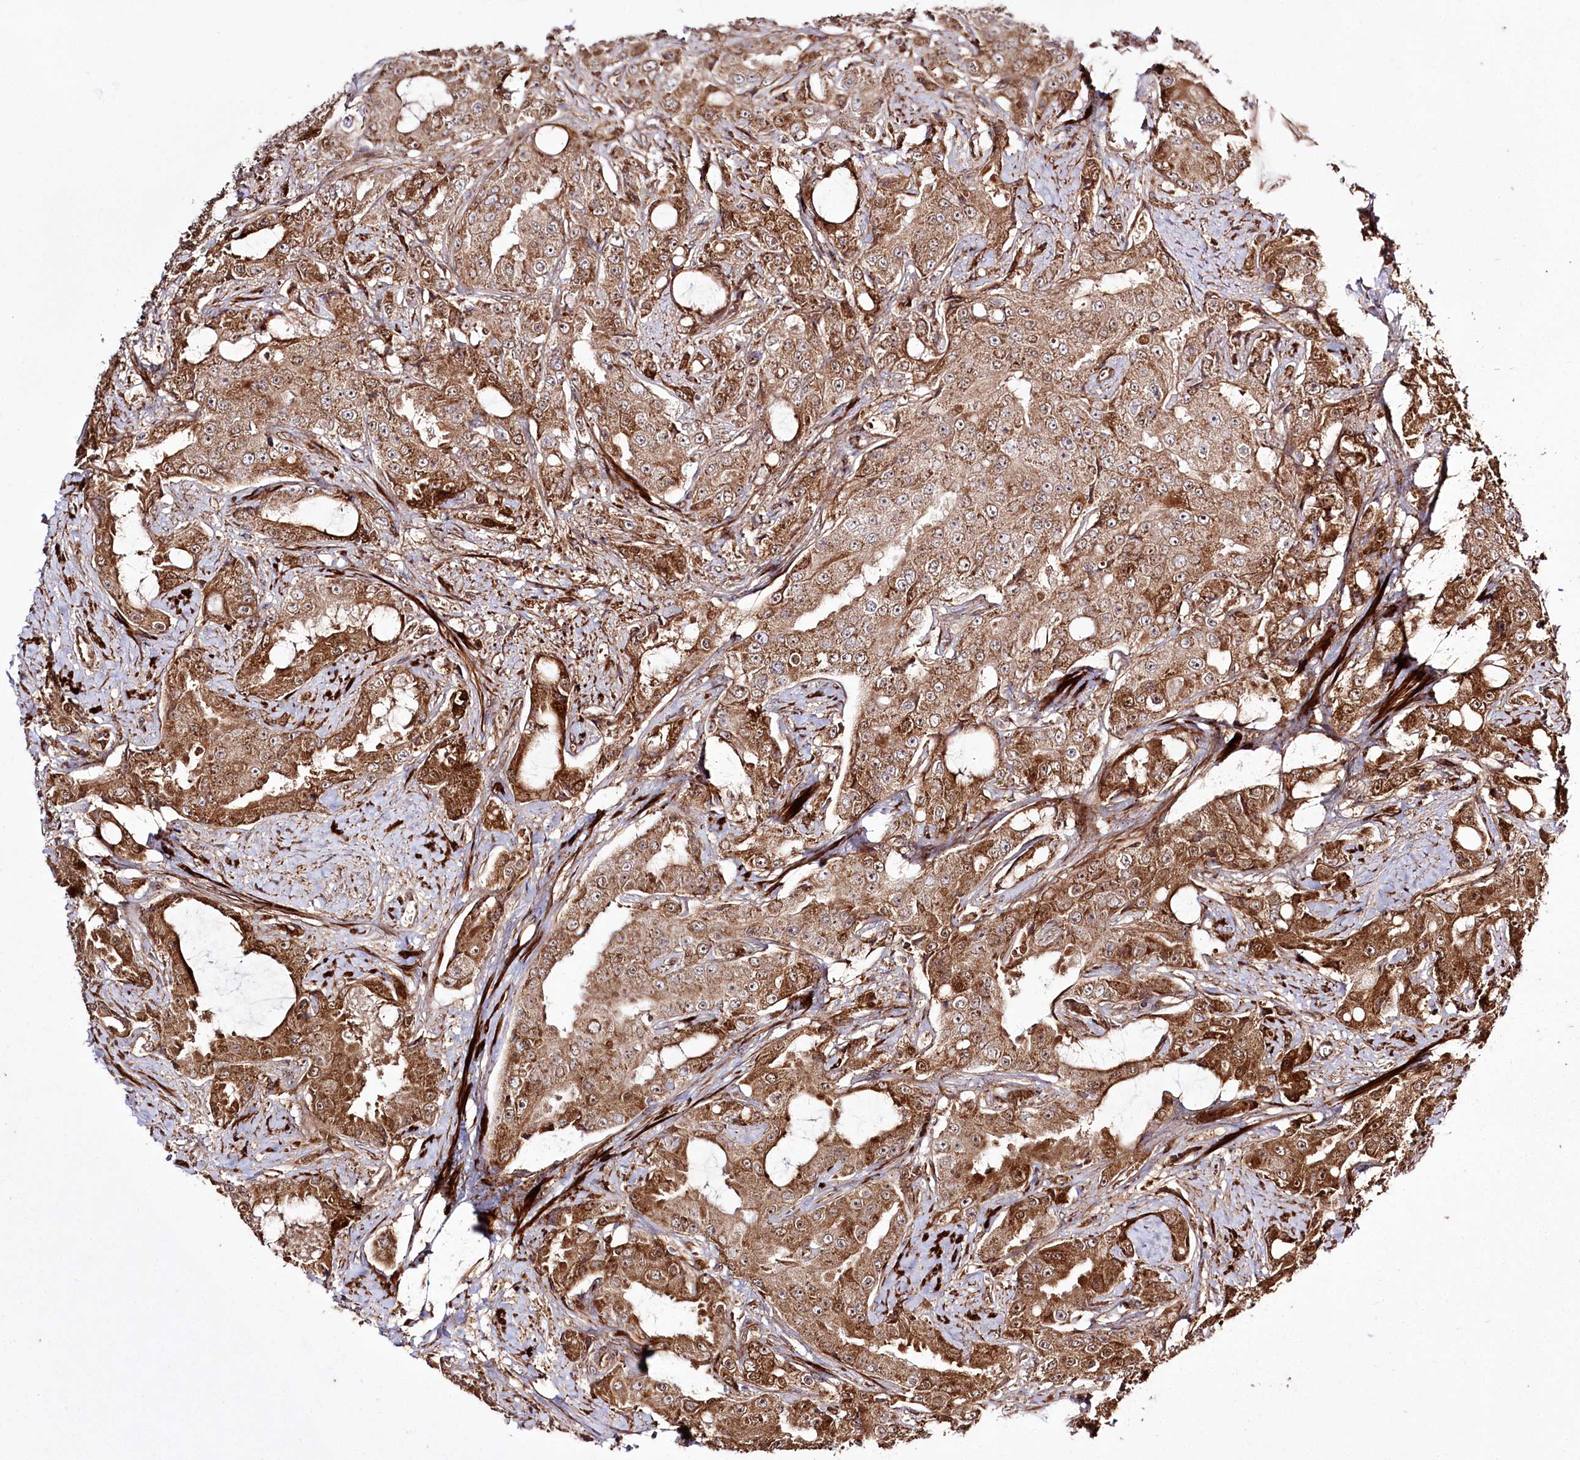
{"staining": {"intensity": "moderate", "quantity": ">75%", "location": "cytoplasmic/membranous"}, "tissue": "prostate cancer", "cell_type": "Tumor cells", "image_type": "cancer", "snomed": [{"axis": "morphology", "description": "Adenocarcinoma, High grade"}, {"axis": "topography", "description": "Prostate"}], "caption": "Immunohistochemistry (IHC) of human prostate high-grade adenocarcinoma demonstrates medium levels of moderate cytoplasmic/membranous staining in approximately >75% of tumor cells.", "gene": "REXO2", "patient": {"sex": "male", "age": 73}}